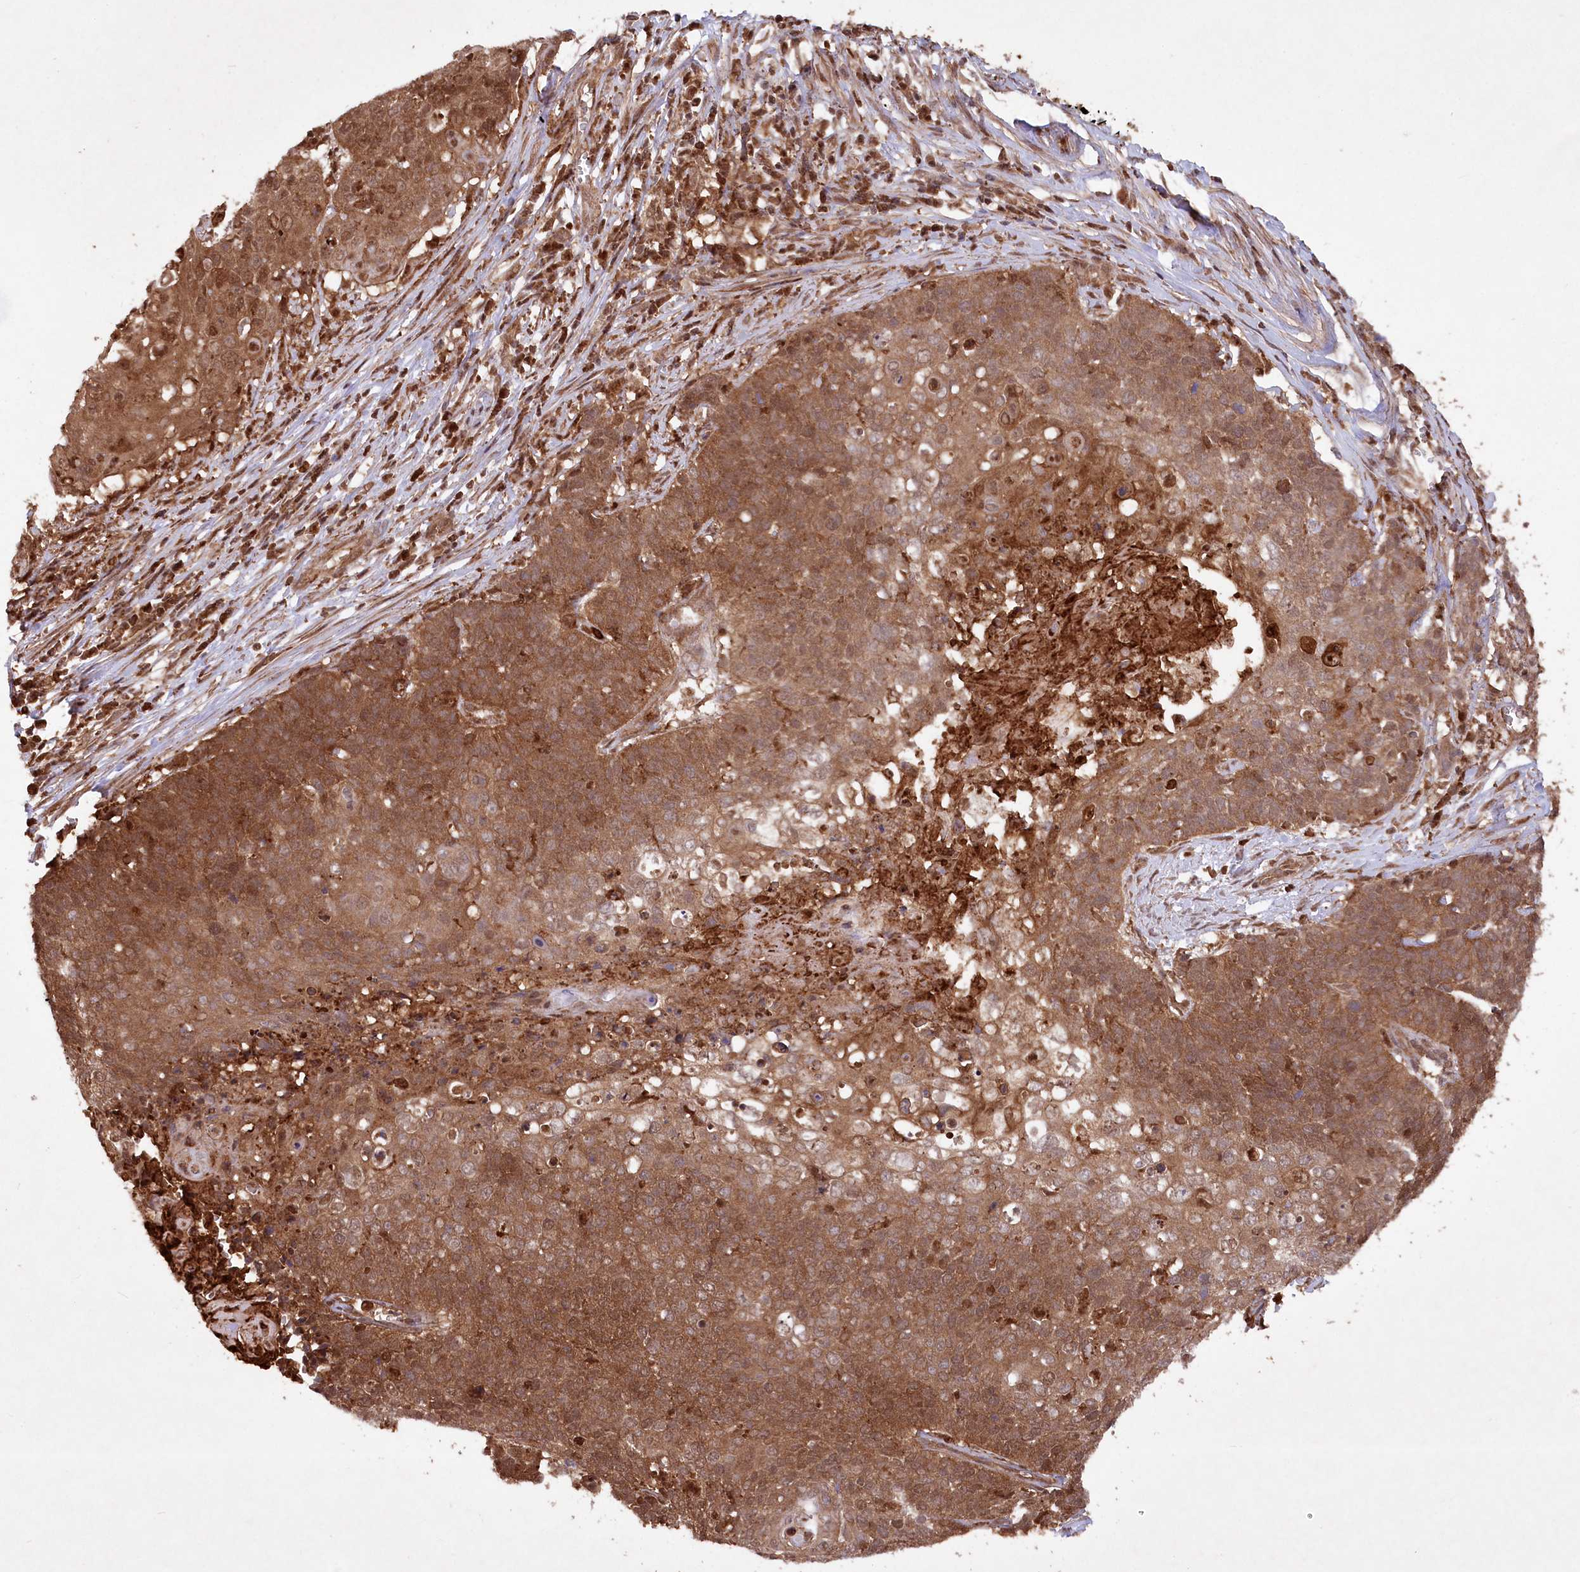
{"staining": {"intensity": "strong", "quantity": ">75%", "location": "cytoplasmic/membranous,nuclear"}, "tissue": "cervical cancer", "cell_type": "Tumor cells", "image_type": "cancer", "snomed": [{"axis": "morphology", "description": "Squamous cell carcinoma, NOS"}, {"axis": "topography", "description": "Cervix"}], "caption": "High-power microscopy captured an IHC image of cervical cancer, revealing strong cytoplasmic/membranous and nuclear positivity in approximately >75% of tumor cells. The staining is performed using DAB brown chromogen to label protein expression. The nuclei are counter-stained blue using hematoxylin.", "gene": "LSG1", "patient": {"sex": "female", "age": 39}}